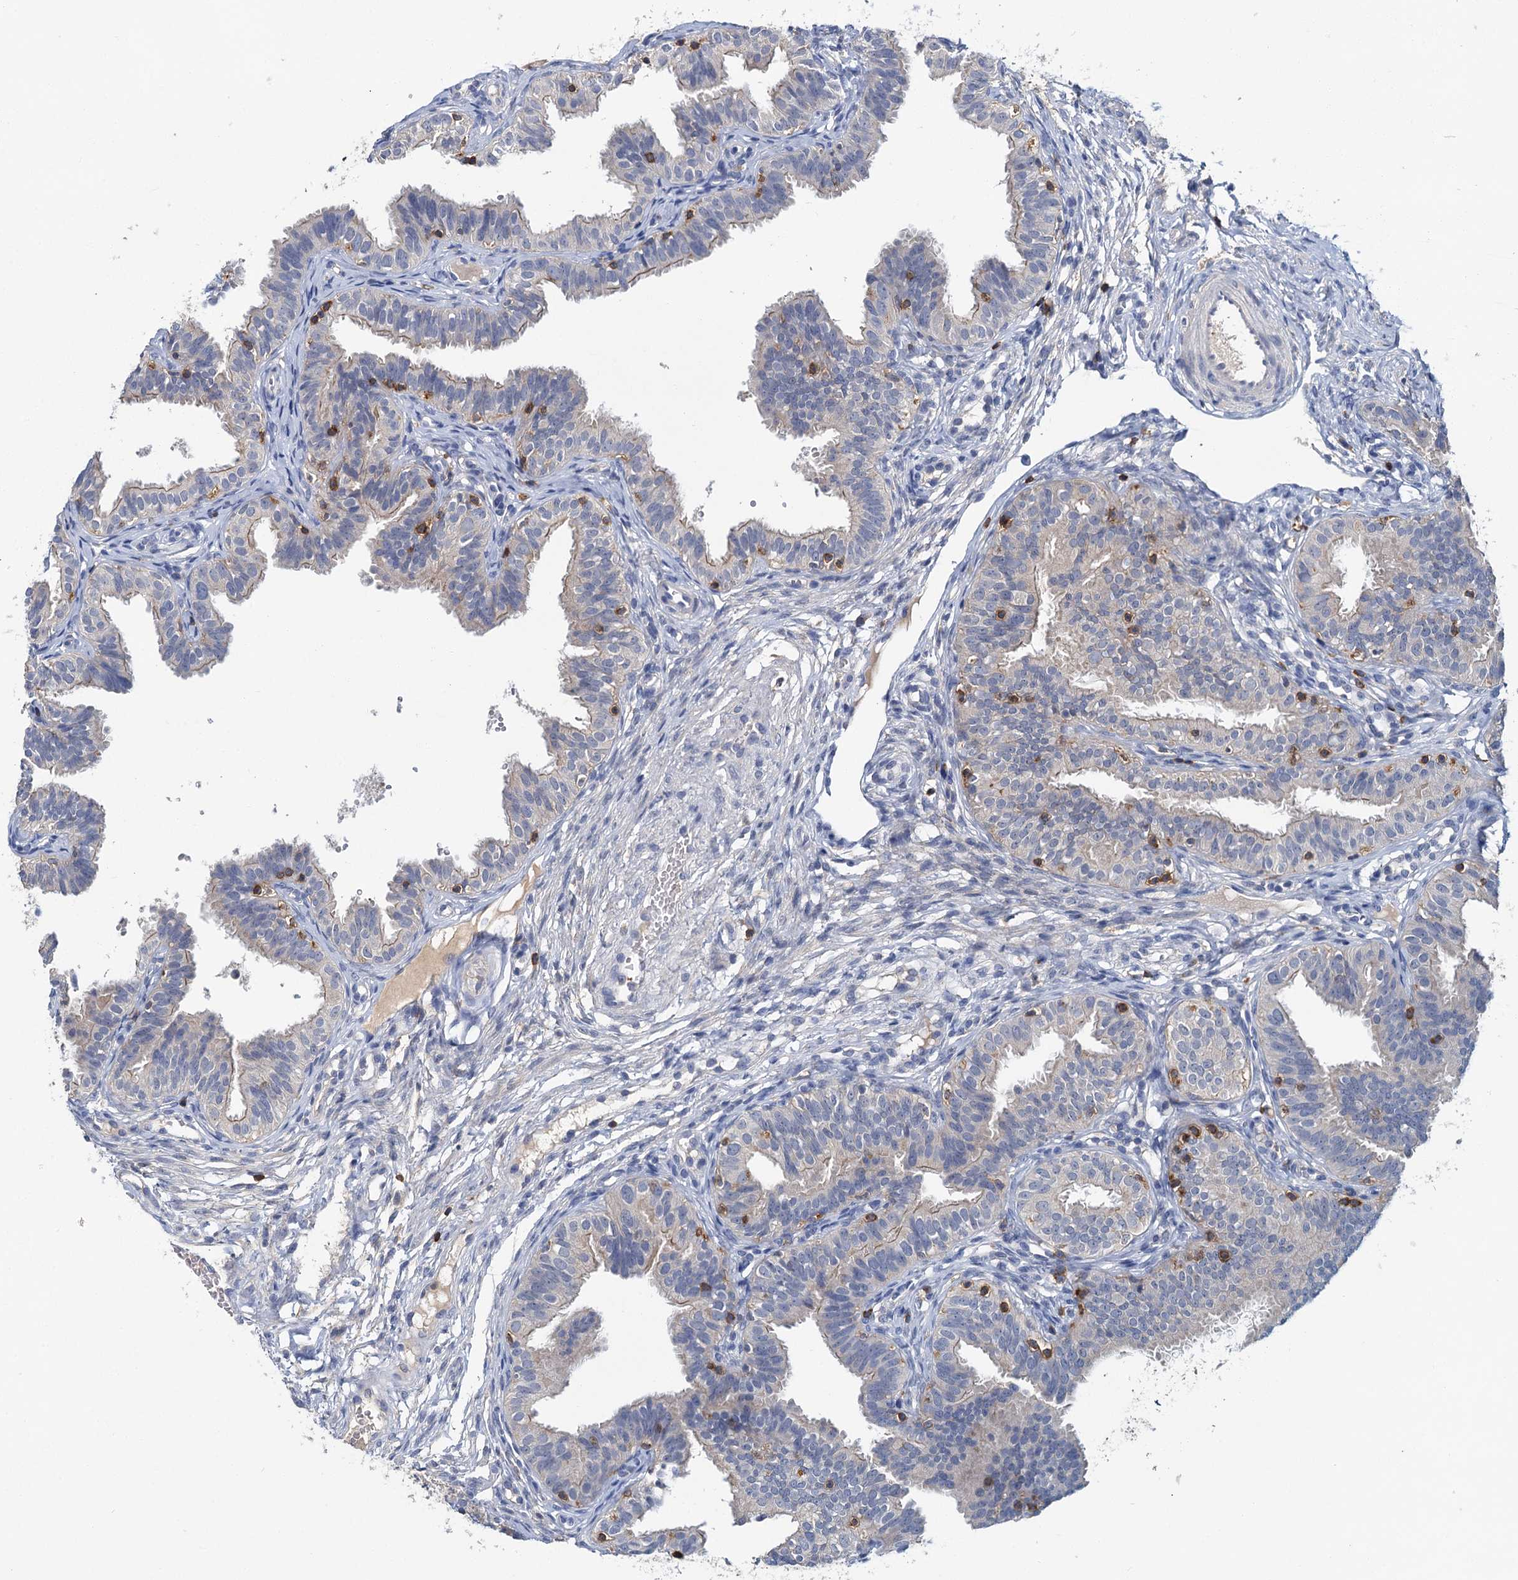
{"staining": {"intensity": "negative", "quantity": "none", "location": "none"}, "tissue": "fallopian tube", "cell_type": "Glandular cells", "image_type": "normal", "snomed": [{"axis": "morphology", "description": "Normal tissue, NOS"}, {"axis": "topography", "description": "Fallopian tube"}], "caption": "High magnification brightfield microscopy of normal fallopian tube stained with DAB (brown) and counterstained with hematoxylin (blue): glandular cells show no significant staining. (Brightfield microscopy of DAB (3,3'-diaminobenzidine) immunohistochemistry at high magnification).", "gene": "FGFR2", "patient": {"sex": "female", "age": 35}}